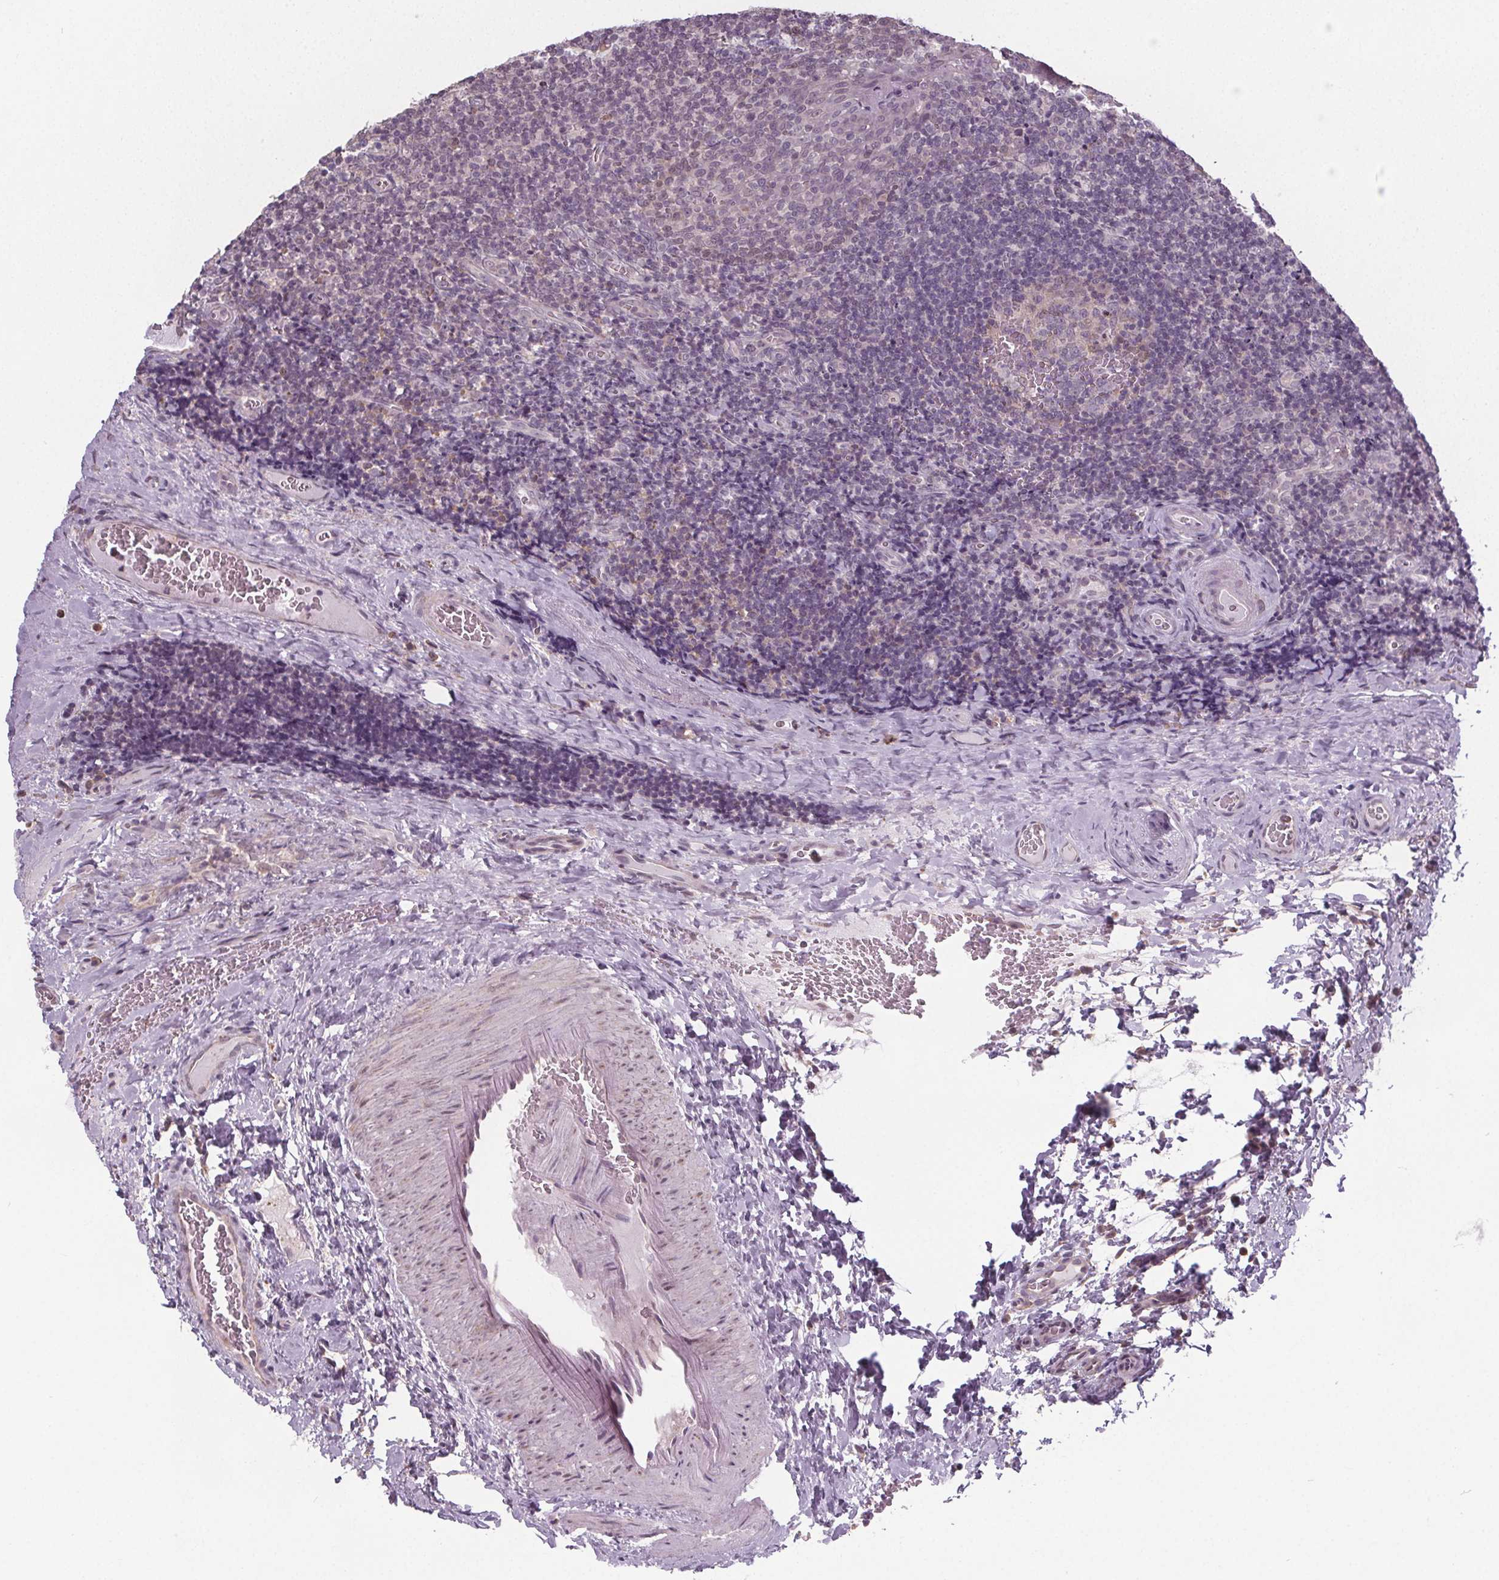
{"staining": {"intensity": "negative", "quantity": "none", "location": "none"}, "tissue": "tonsil", "cell_type": "Germinal center cells", "image_type": "normal", "snomed": [{"axis": "morphology", "description": "Normal tissue, NOS"}, {"axis": "morphology", "description": "Inflammation, NOS"}, {"axis": "topography", "description": "Tonsil"}], "caption": "Human tonsil stained for a protein using immunohistochemistry (IHC) reveals no staining in germinal center cells.", "gene": "SLC26A2", "patient": {"sex": "female", "age": 31}}